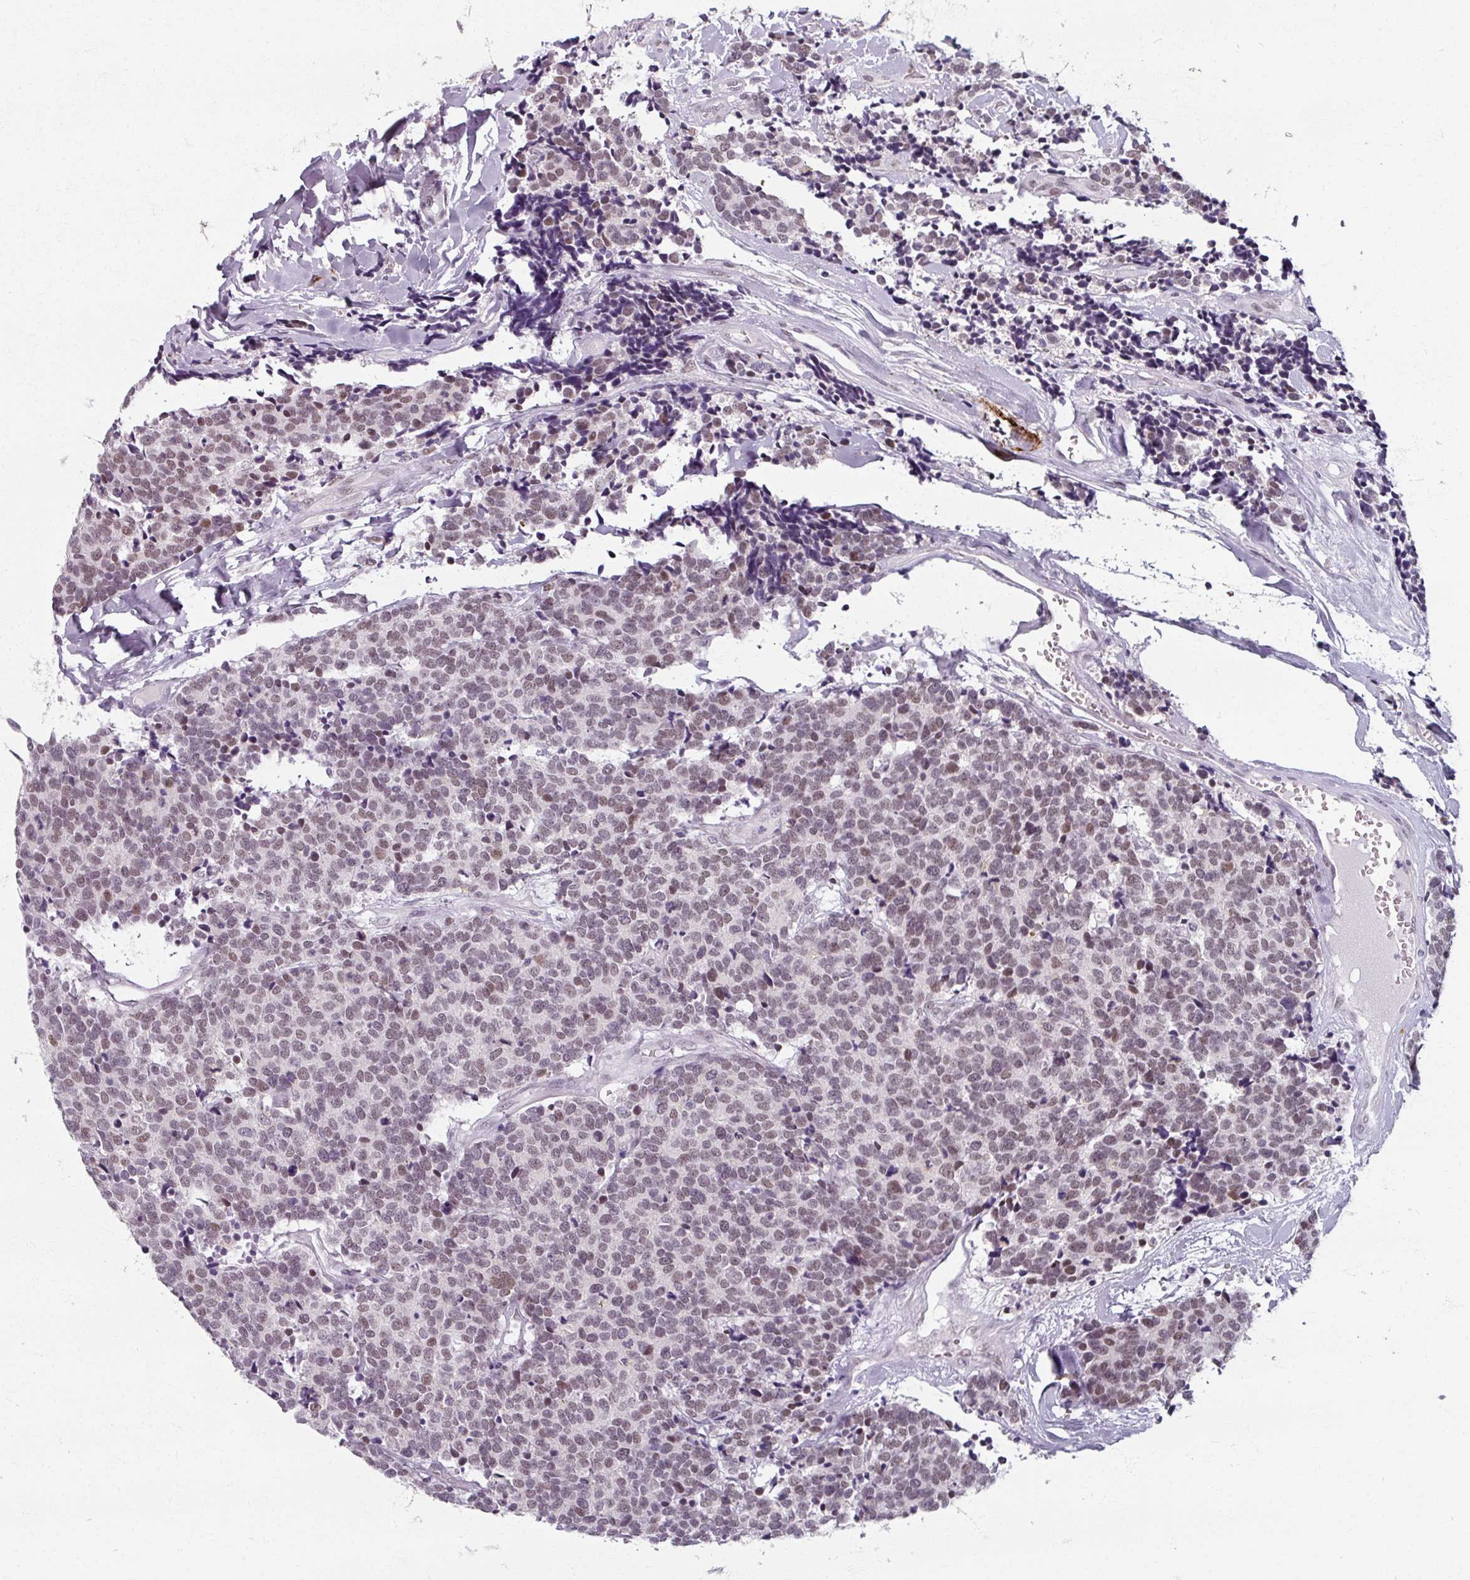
{"staining": {"intensity": "moderate", "quantity": "25%-75%", "location": "nuclear"}, "tissue": "carcinoid", "cell_type": "Tumor cells", "image_type": "cancer", "snomed": [{"axis": "morphology", "description": "Carcinoid, malignant, NOS"}, {"axis": "topography", "description": "Skin"}], "caption": "Moderate nuclear expression for a protein is appreciated in about 25%-75% of tumor cells of carcinoid using immunohistochemistry.", "gene": "RIPOR3", "patient": {"sex": "female", "age": 79}}